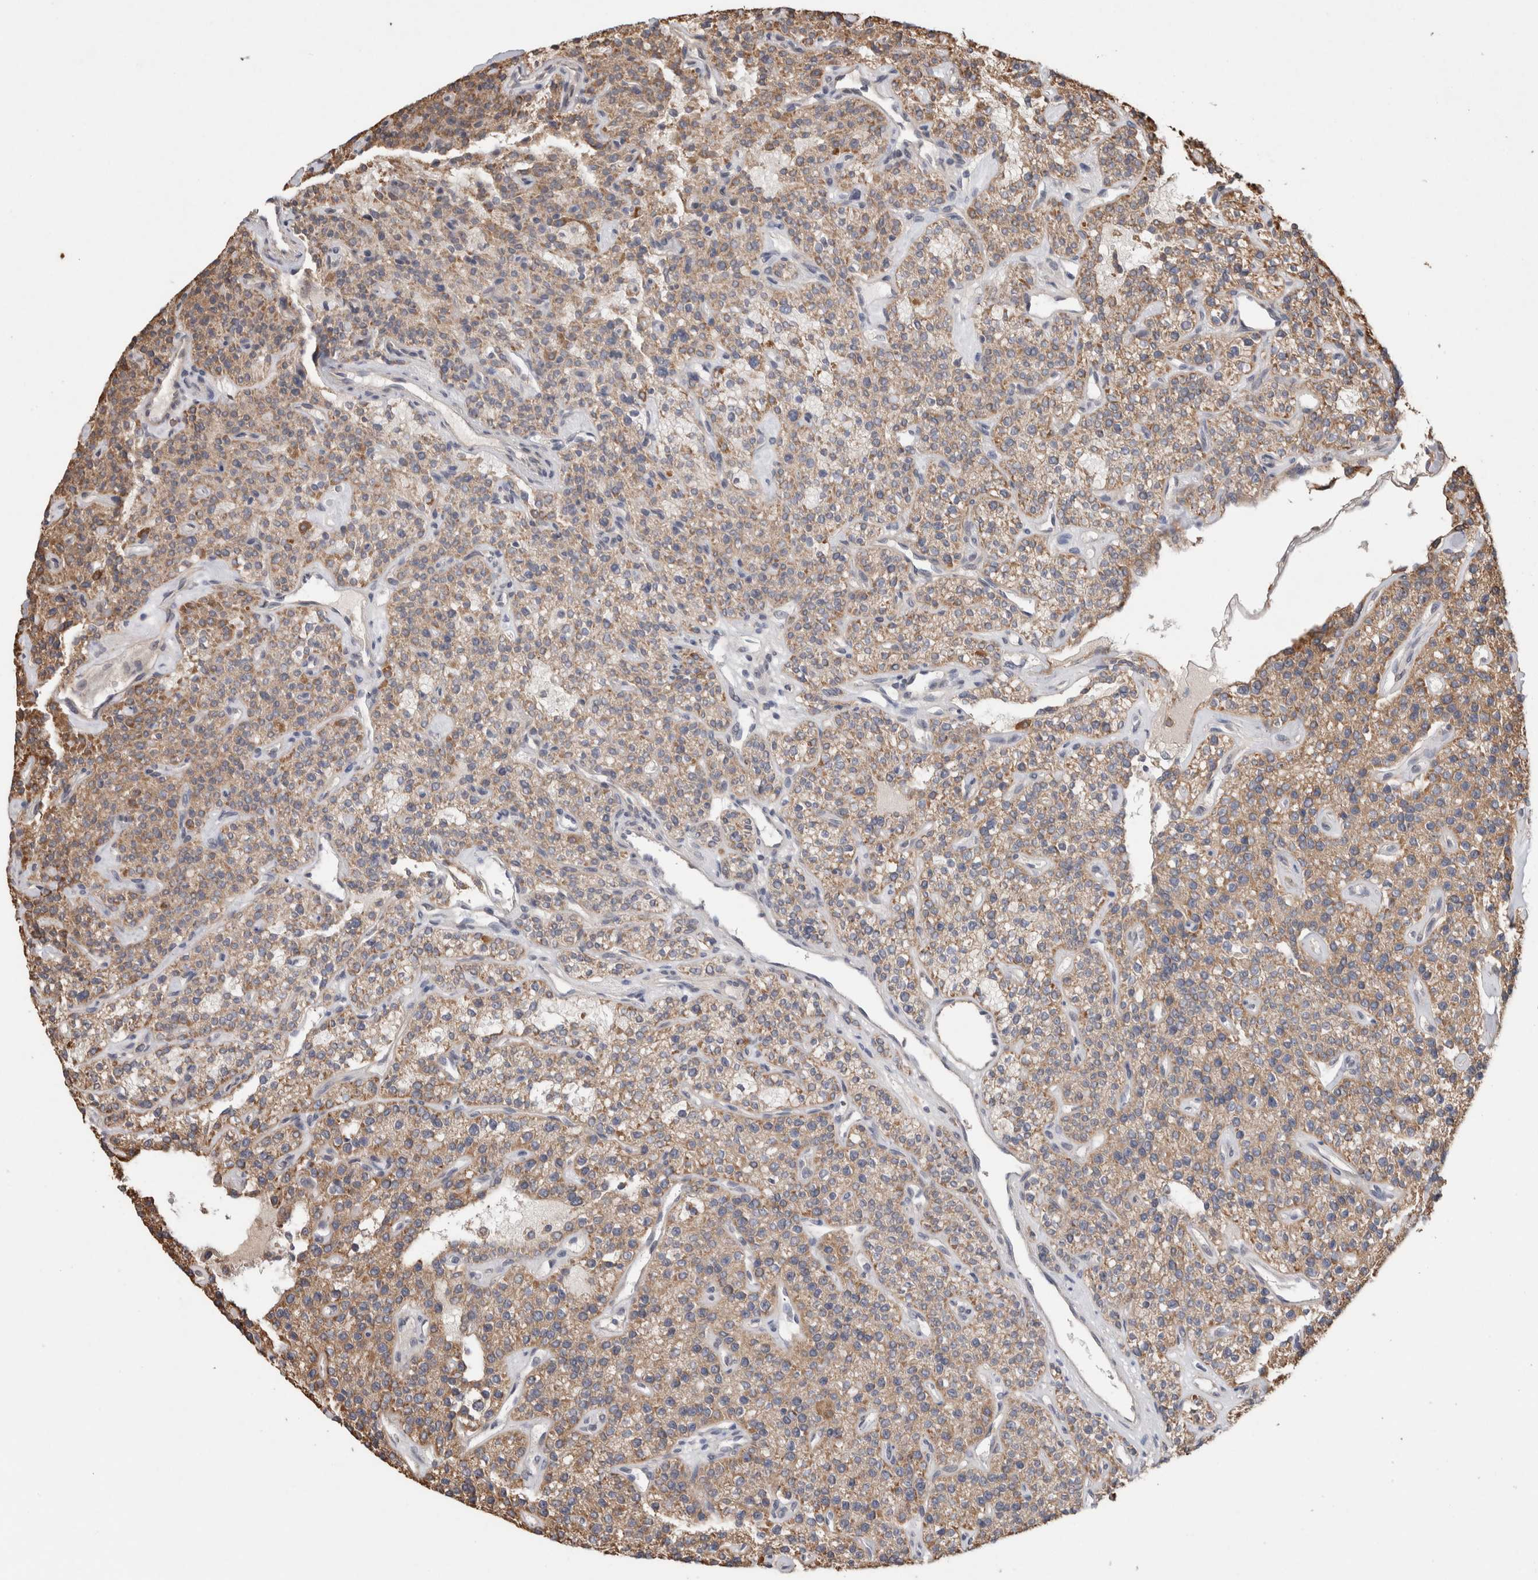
{"staining": {"intensity": "weak", "quantity": ">75%", "location": "cytoplasmic/membranous"}, "tissue": "parathyroid gland", "cell_type": "Glandular cells", "image_type": "normal", "snomed": [{"axis": "morphology", "description": "Normal tissue, NOS"}, {"axis": "topography", "description": "Parathyroid gland"}], "caption": "An IHC micrograph of normal tissue is shown. Protein staining in brown labels weak cytoplasmic/membranous positivity in parathyroid gland within glandular cells. The protein of interest is shown in brown color, while the nuclei are stained blue.", "gene": "TRIM5", "patient": {"sex": "male", "age": 46}}